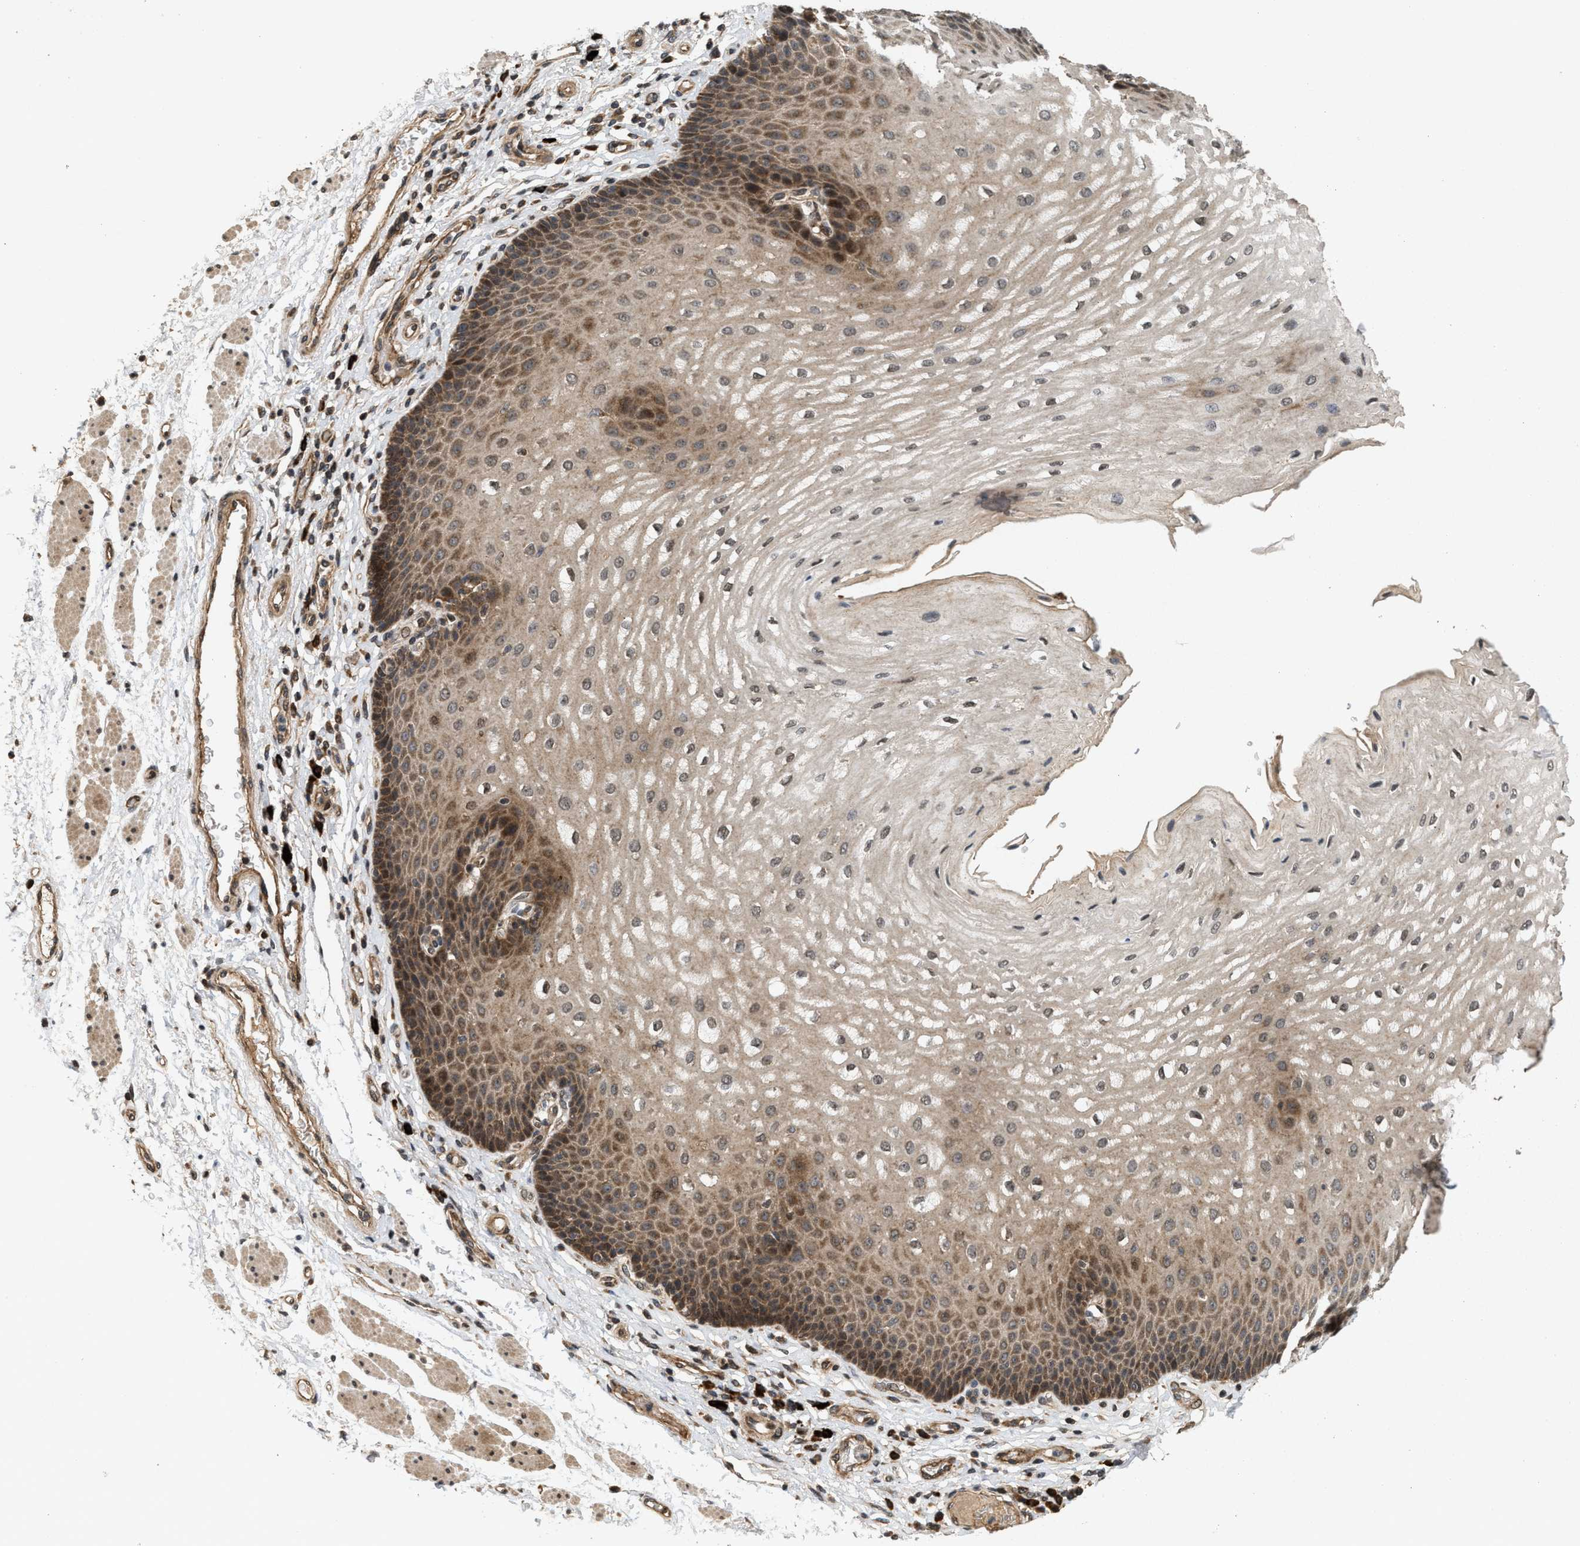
{"staining": {"intensity": "moderate", "quantity": ">75%", "location": "cytoplasmic/membranous,nuclear"}, "tissue": "esophagus", "cell_type": "Squamous epithelial cells", "image_type": "normal", "snomed": [{"axis": "morphology", "description": "Normal tissue, NOS"}, {"axis": "topography", "description": "Esophagus"}], "caption": "Immunohistochemical staining of normal esophagus displays >75% levels of moderate cytoplasmic/membranous,nuclear protein staining in approximately >75% of squamous epithelial cells.", "gene": "ELP2", "patient": {"sex": "male", "age": 54}}